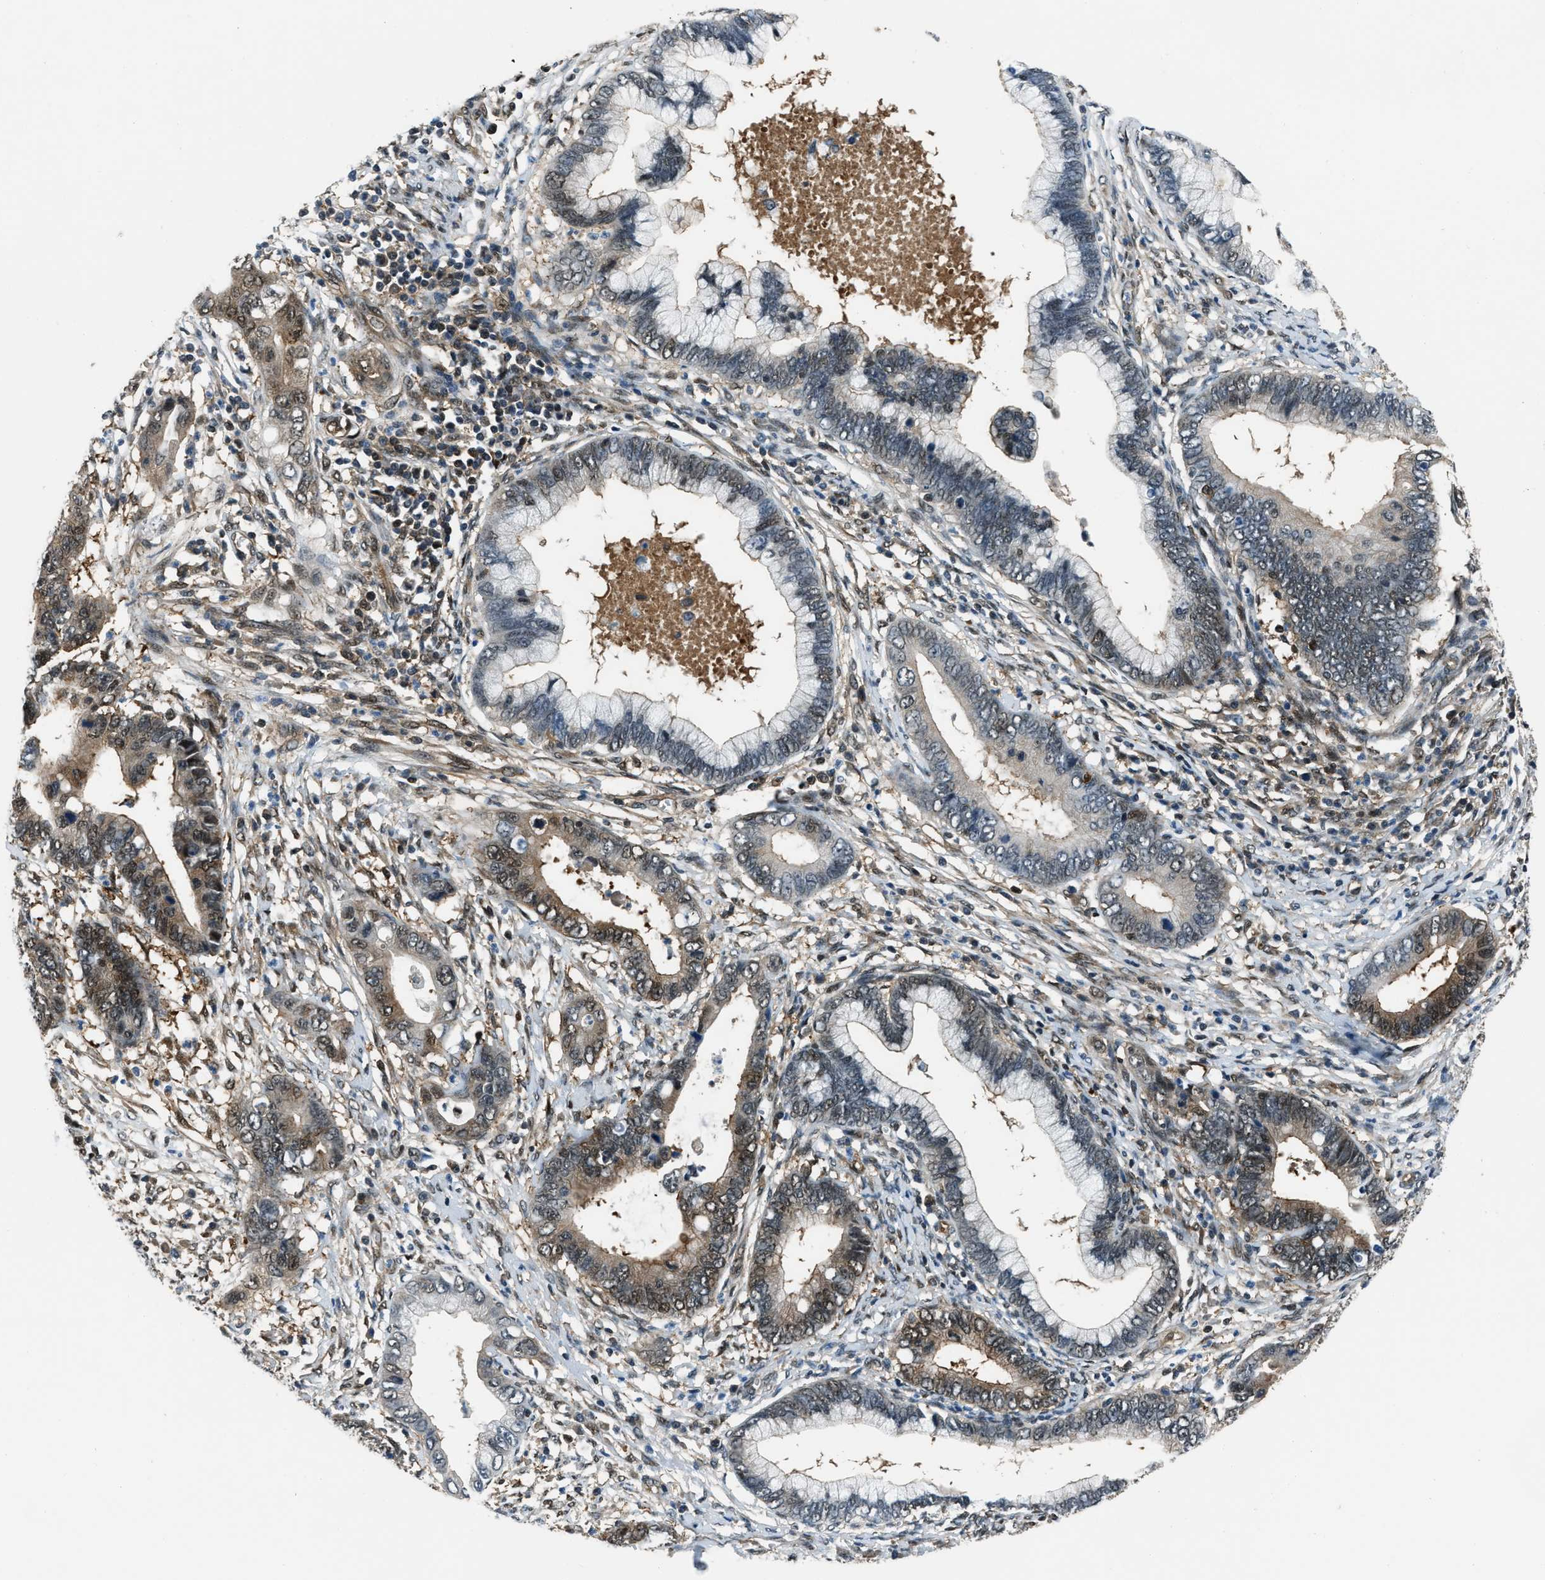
{"staining": {"intensity": "moderate", "quantity": "<25%", "location": "cytoplasmic/membranous,nuclear"}, "tissue": "cervical cancer", "cell_type": "Tumor cells", "image_type": "cancer", "snomed": [{"axis": "morphology", "description": "Adenocarcinoma, NOS"}, {"axis": "topography", "description": "Cervix"}], "caption": "This photomicrograph reveals immunohistochemistry staining of cervical adenocarcinoma, with low moderate cytoplasmic/membranous and nuclear expression in about <25% of tumor cells.", "gene": "NUDCD3", "patient": {"sex": "female", "age": 44}}